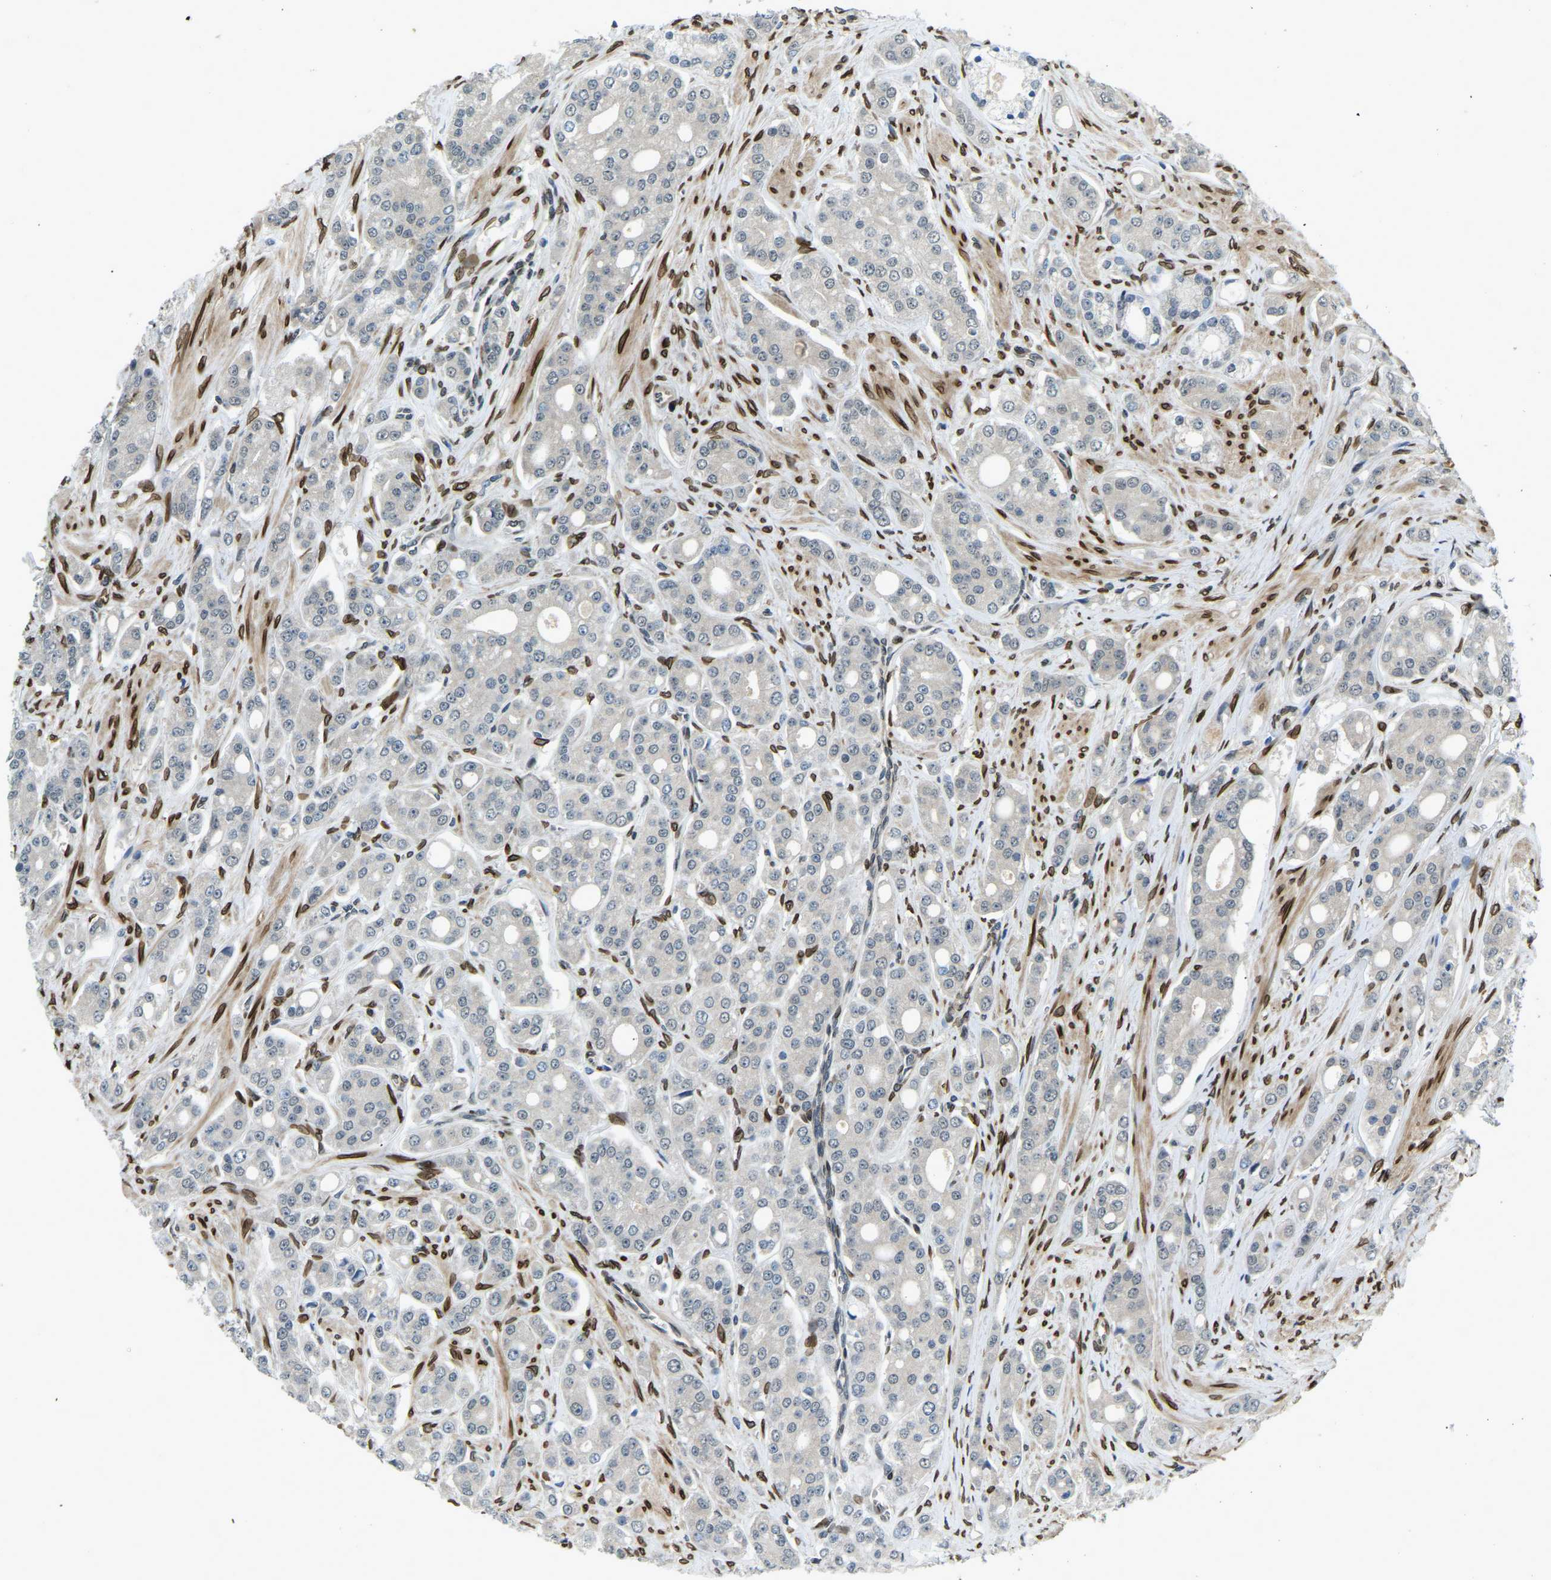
{"staining": {"intensity": "negative", "quantity": "none", "location": "none"}, "tissue": "prostate cancer", "cell_type": "Tumor cells", "image_type": "cancer", "snomed": [{"axis": "morphology", "description": "Adenocarcinoma, High grade"}, {"axis": "topography", "description": "Prostate"}], "caption": "There is no significant staining in tumor cells of prostate cancer. (DAB IHC, high magnification).", "gene": "SYNE1", "patient": {"sex": "male", "age": 71}}